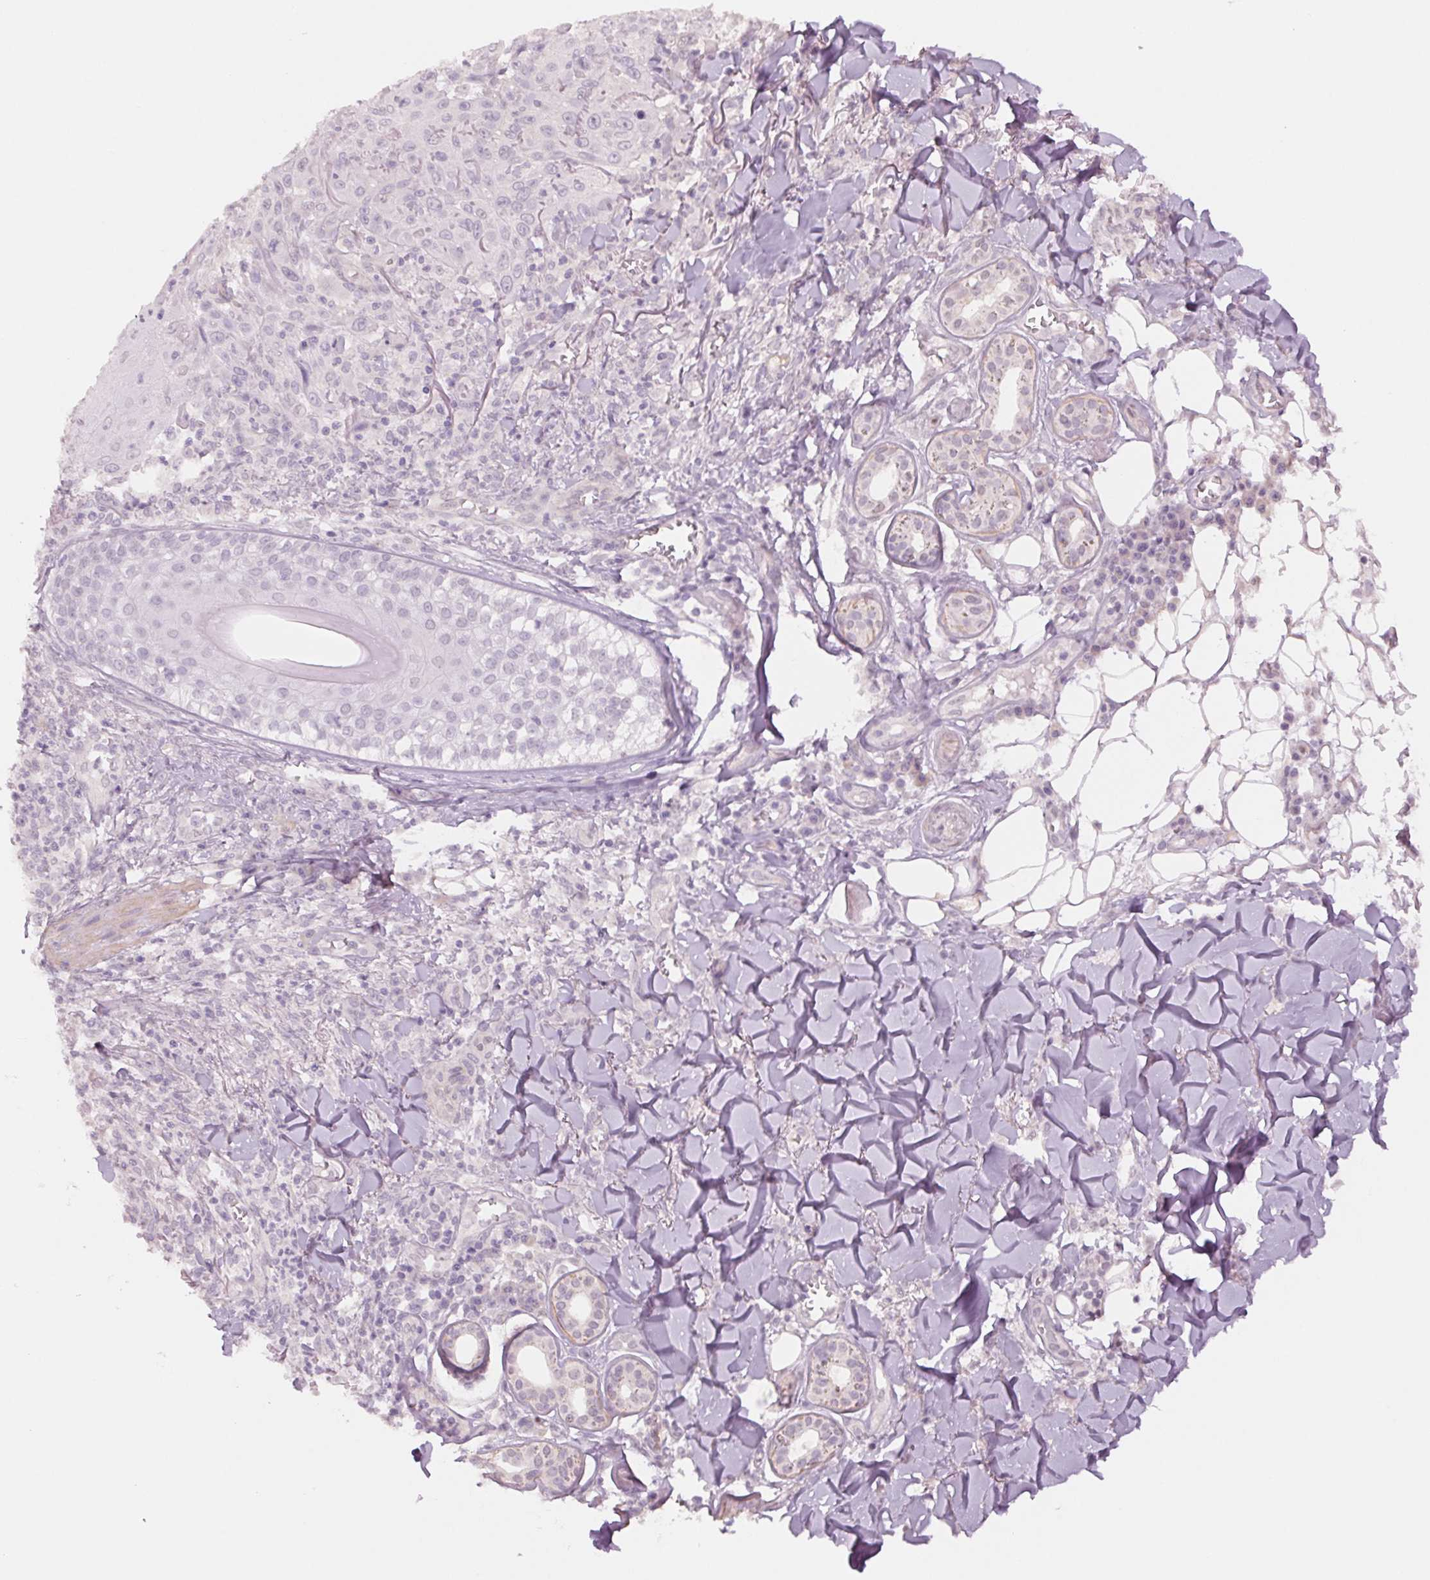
{"staining": {"intensity": "negative", "quantity": "none", "location": "none"}, "tissue": "skin cancer", "cell_type": "Tumor cells", "image_type": "cancer", "snomed": [{"axis": "morphology", "description": "Squamous cell carcinoma, NOS"}, {"axis": "topography", "description": "Skin"}], "caption": "DAB immunohistochemical staining of skin cancer exhibits no significant expression in tumor cells.", "gene": "PPIA", "patient": {"sex": "male", "age": 75}}